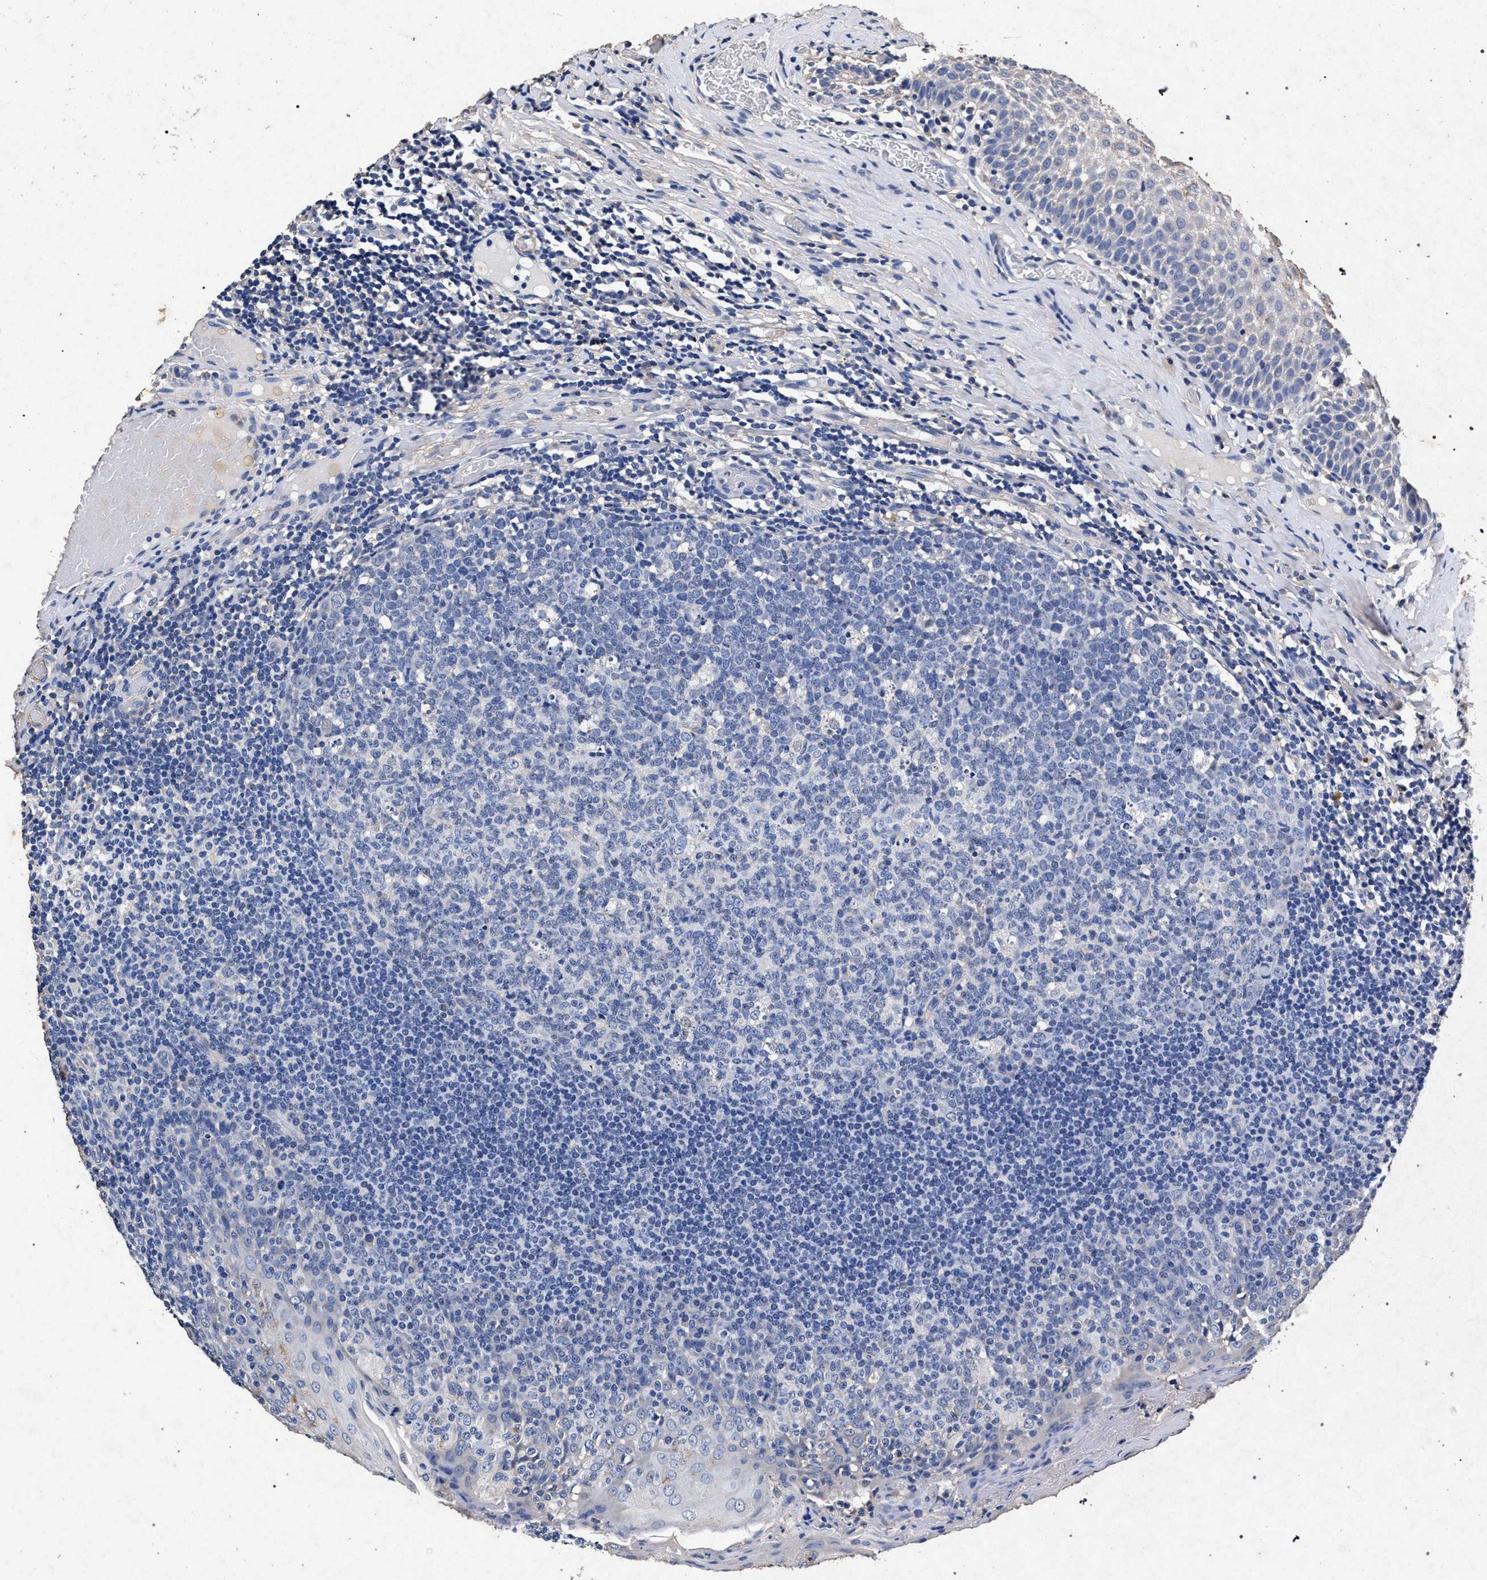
{"staining": {"intensity": "negative", "quantity": "none", "location": "none"}, "tissue": "tonsil", "cell_type": "Germinal center cells", "image_type": "normal", "snomed": [{"axis": "morphology", "description": "Normal tissue, NOS"}, {"axis": "topography", "description": "Tonsil"}], "caption": "IHC histopathology image of benign tonsil stained for a protein (brown), which displays no staining in germinal center cells.", "gene": "ATP1A2", "patient": {"sex": "female", "age": 19}}